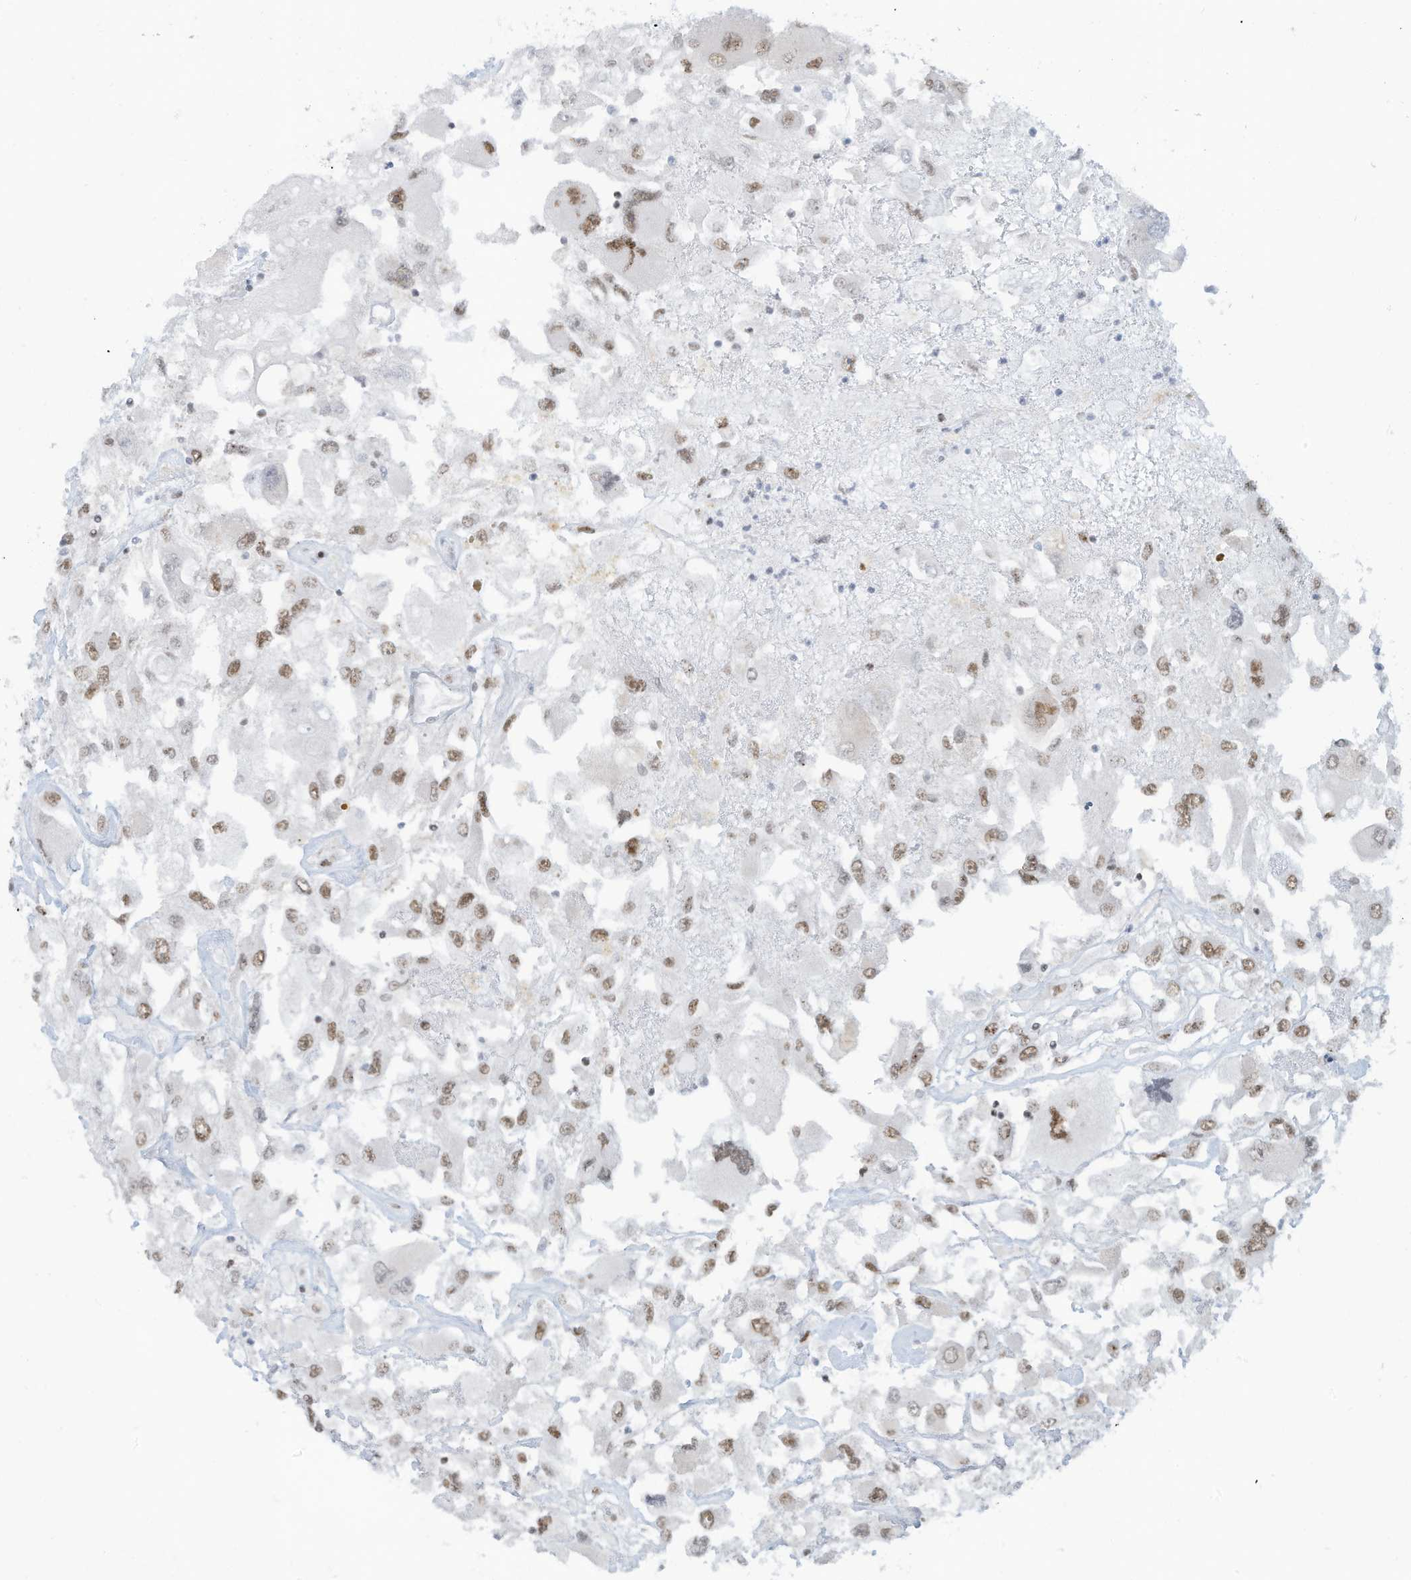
{"staining": {"intensity": "moderate", "quantity": ">75%", "location": "nuclear"}, "tissue": "renal cancer", "cell_type": "Tumor cells", "image_type": "cancer", "snomed": [{"axis": "morphology", "description": "Adenocarcinoma, NOS"}, {"axis": "topography", "description": "Kidney"}], "caption": "Protein staining by immunohistochemistry demonstrates moderate nuclear expression in about >75% of tumor cells in renal cancer. Using DAB (brown) and hematoxylin (blue) stains, captured at high magnification using brightfield microscopy.", "gene": "ECT2L", "patient": {"sex": "female", "age": 52}}